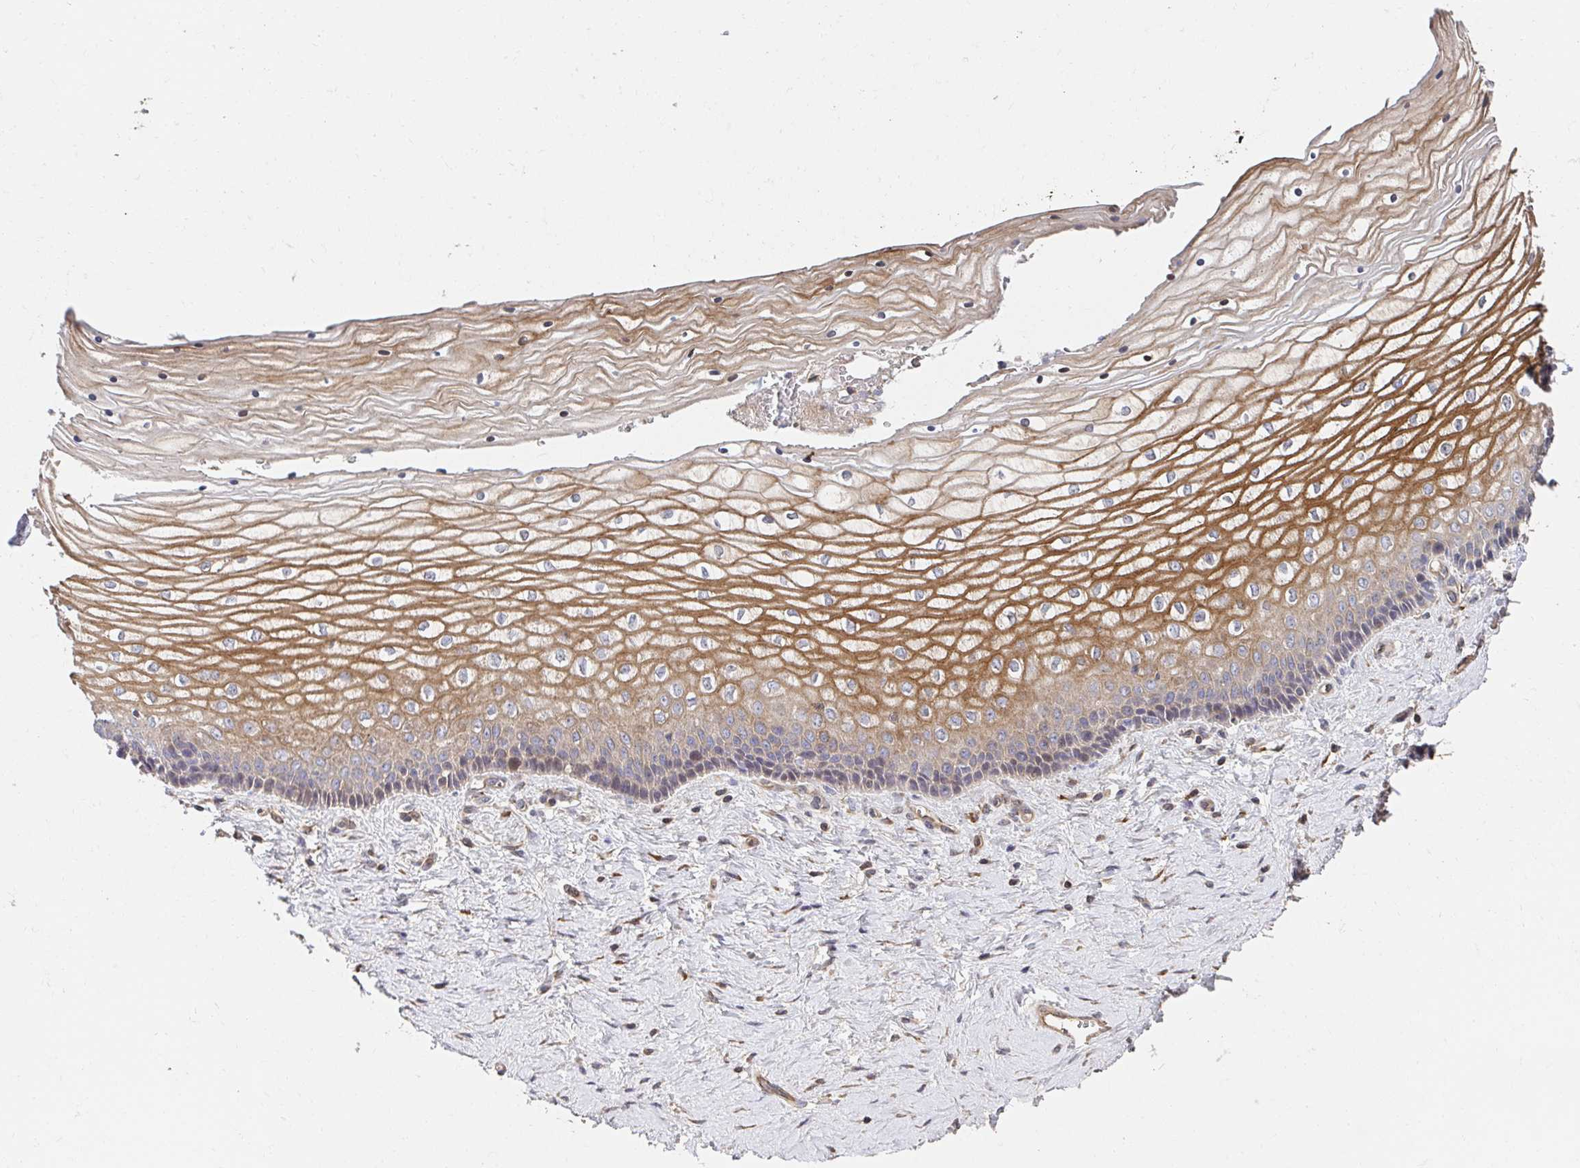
{"staining": {"intensity": "moderate", "quantity": ">75%", "location": "cytoplasmic/membranous"}, "tissue": "vagina", "cell_type": "Squamous epithelial cells", "image_type": "normal", "snomed": [{"axis": "morphology", "description": "Normal tissue, NOS"}, {"axis": "topography", "description": "Vagina"}], "caption": "Benign vagina demonstrates moderate cytoplasmic/membranous positivity in approximately >75% of squamous epithelial cells, visualized by immunohistochemistry.", "gene": "APBB1", "patient": {"sex": "female", "age": 45}}